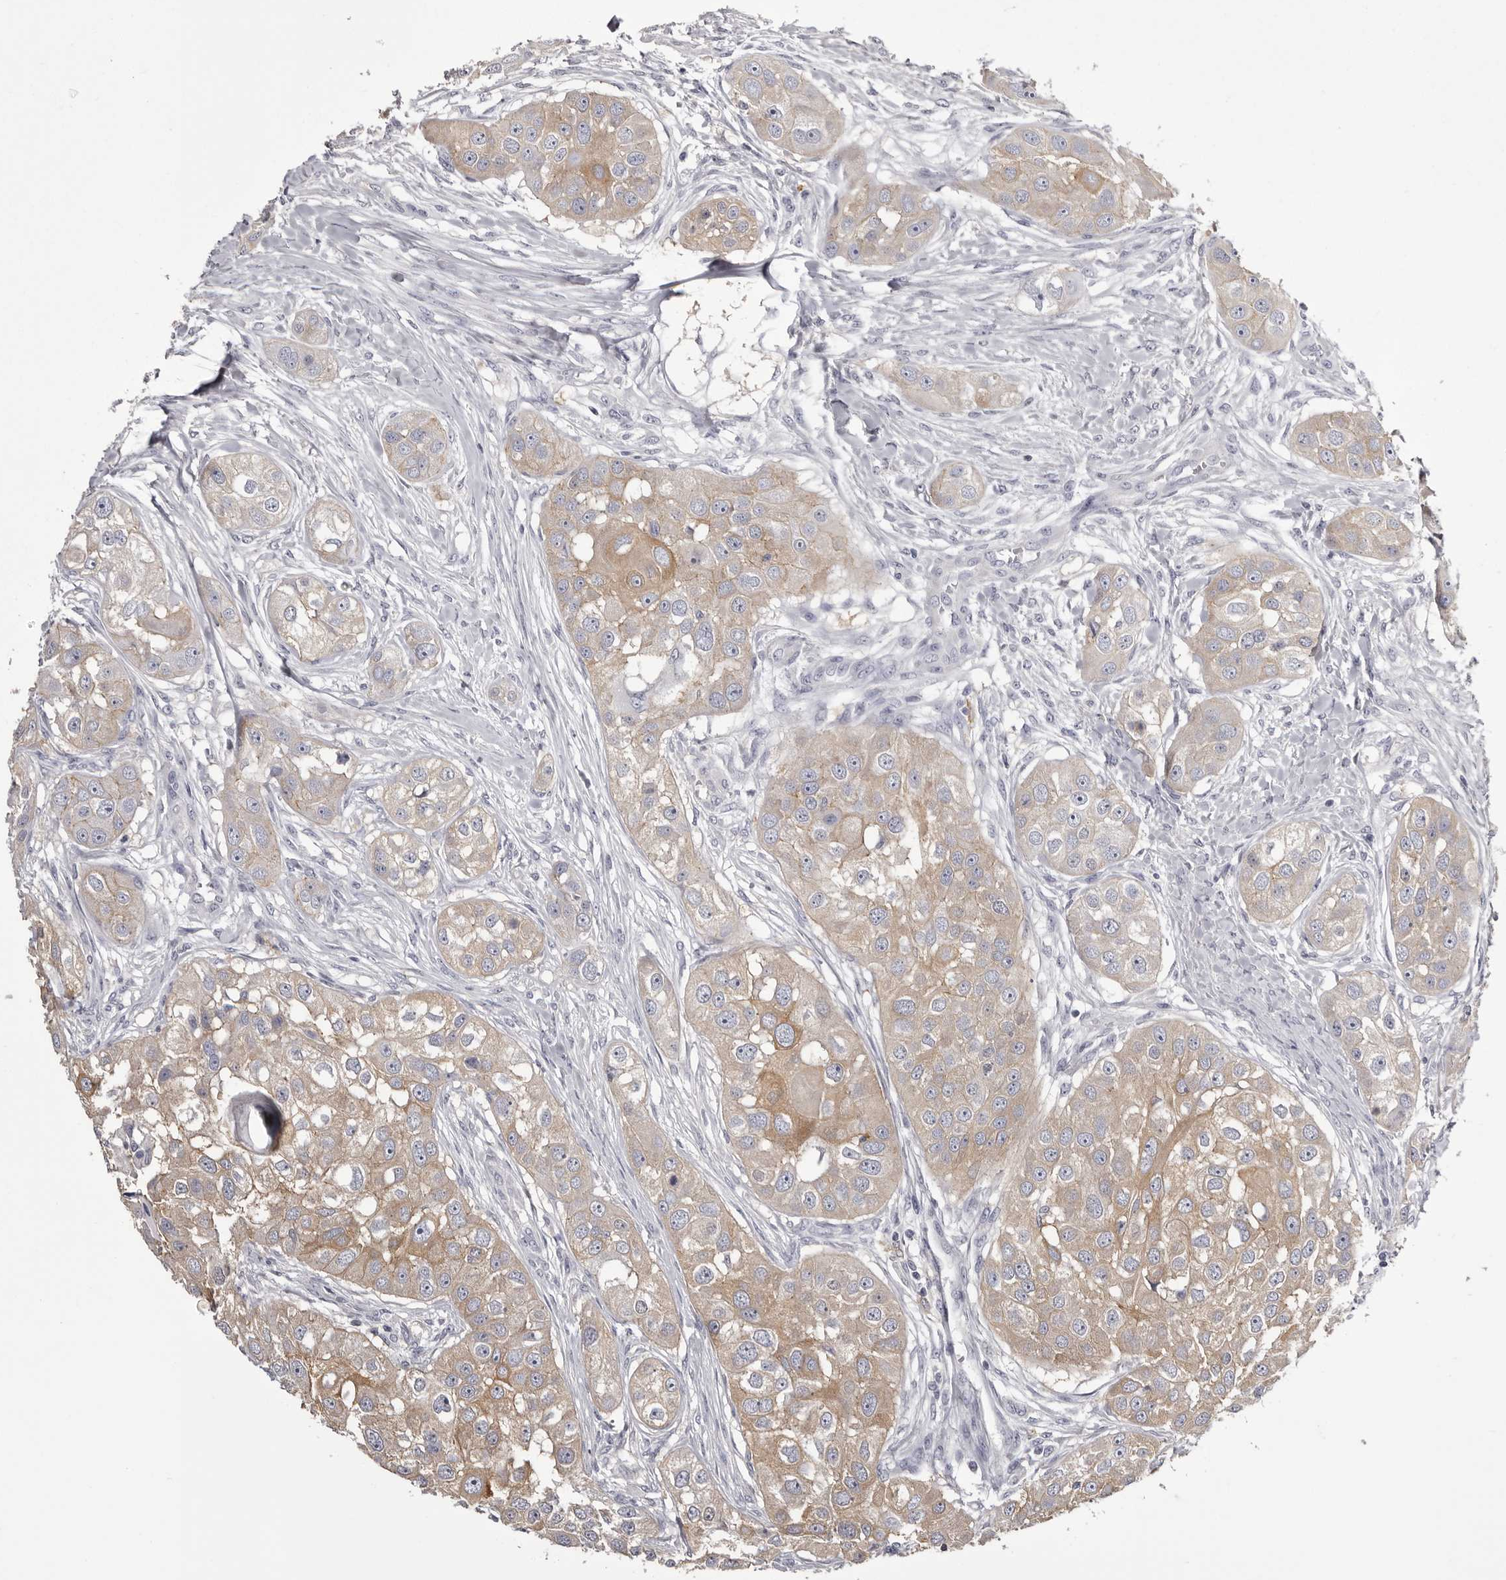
{"staining": {"intensity": "weak", "quantity": "25%-75%", "location": "cytoplasmic/membranous"}, "tissue": "head and neck cancer", "cell_type": "Tumor cells", "image_type": "cancer", "snomed": [{"axis": "morphology", "description": "Normal tissue, NOS"}, {"axis": "morphology", "description": "Squamous cell carcinoma, NOS"}, {"axis": "topography", "description": "Skeletal muscle"}, {"axis": "topography", "description": "Head-Neck"}], "caption": "Head and neck cancer stained with DAB (3,3'-diaminobenzidine) immunohistochemistry (IHC) displays low levels of weak cytoplasmic/membranous positivity in about 25%-75% of tumor cells.", "gene": "LAD1", "patient": {"sex": "male", "age": 51}}